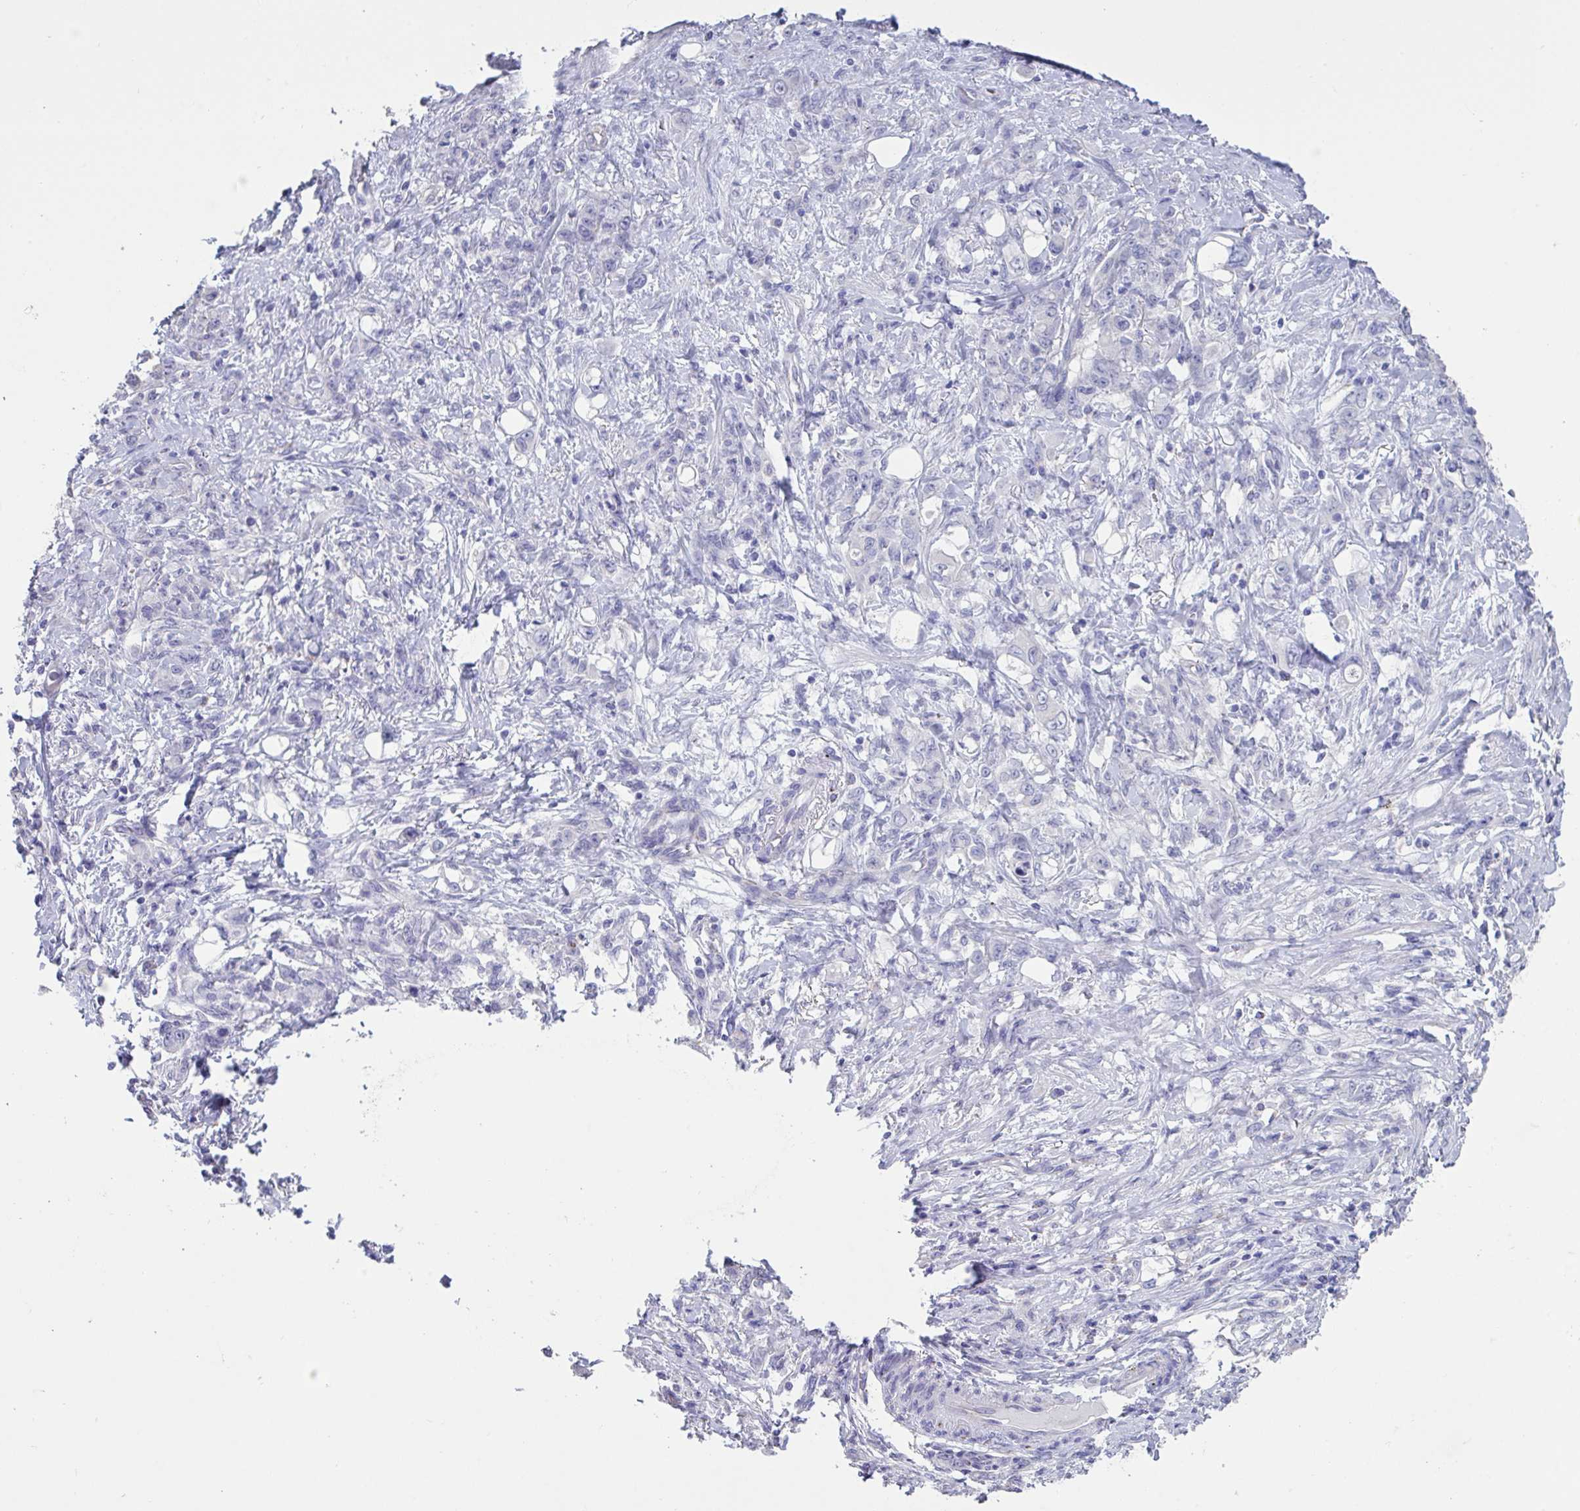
{"staining": {"intensity": "negative", "quantity": "none", "location": "none"}, "tissue": "stomach cancer", "cell_type": "Tumor cells", "image_type": "cancer", "snomed": [{"axis": "morphology", "description": "Adenocarcinoma, NOS"}, {"axis": "topography", "description": "Stomach"}], "caption": "High magnification brightfield microscopy of stomach cancer (adenocarcinoma) stained with DAB (brown) and counterstained with hematoxylin (blue): tumor cells show no significant expression. (DAB immunohistochemistry (IHC), high magnification).", "gene": "GPR162", "patient": {"sex": "female", "age": 79}}